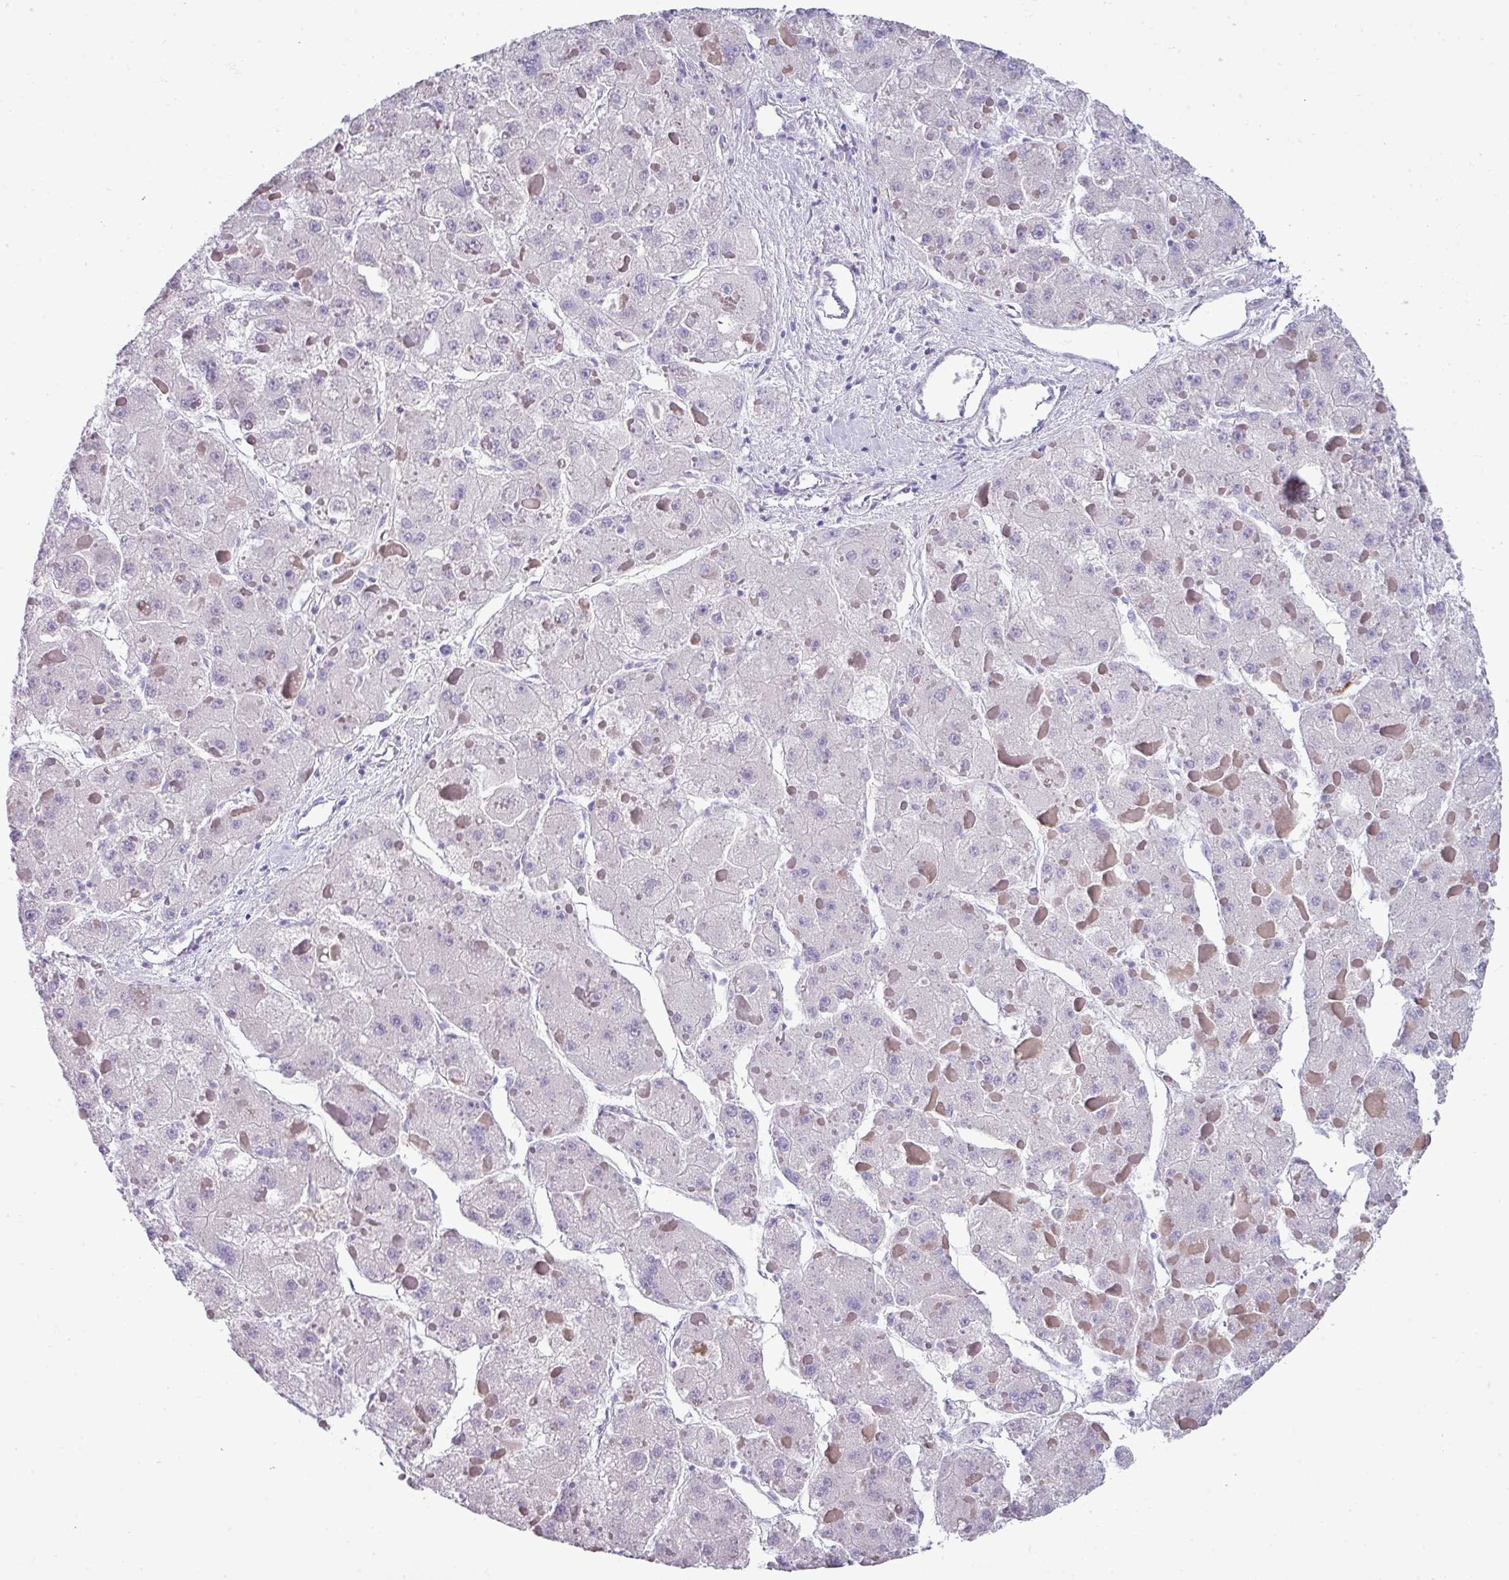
{"staining": {"intensity": "negative", "quantity": "none", "location": "none"}, "tissue": "liver cancer", "cell_type": "Tumor cells", "image_type": "cancer", "snomed": [{"axis": "morphology", "description": "Carcinoma, Hepatocellular, NOS"}, {"axis": "topography", "description": "Liver"}], "caption": "Tumor cells are negative for brown protein staining in hepatocellular carcinoma (liver). (Brightfield microscopy of DAB (3,3'-diaminobenzidine) IHC at high magnification).", "gene": "ZNF568", "patient": {"sex": "female", "age": 73}}